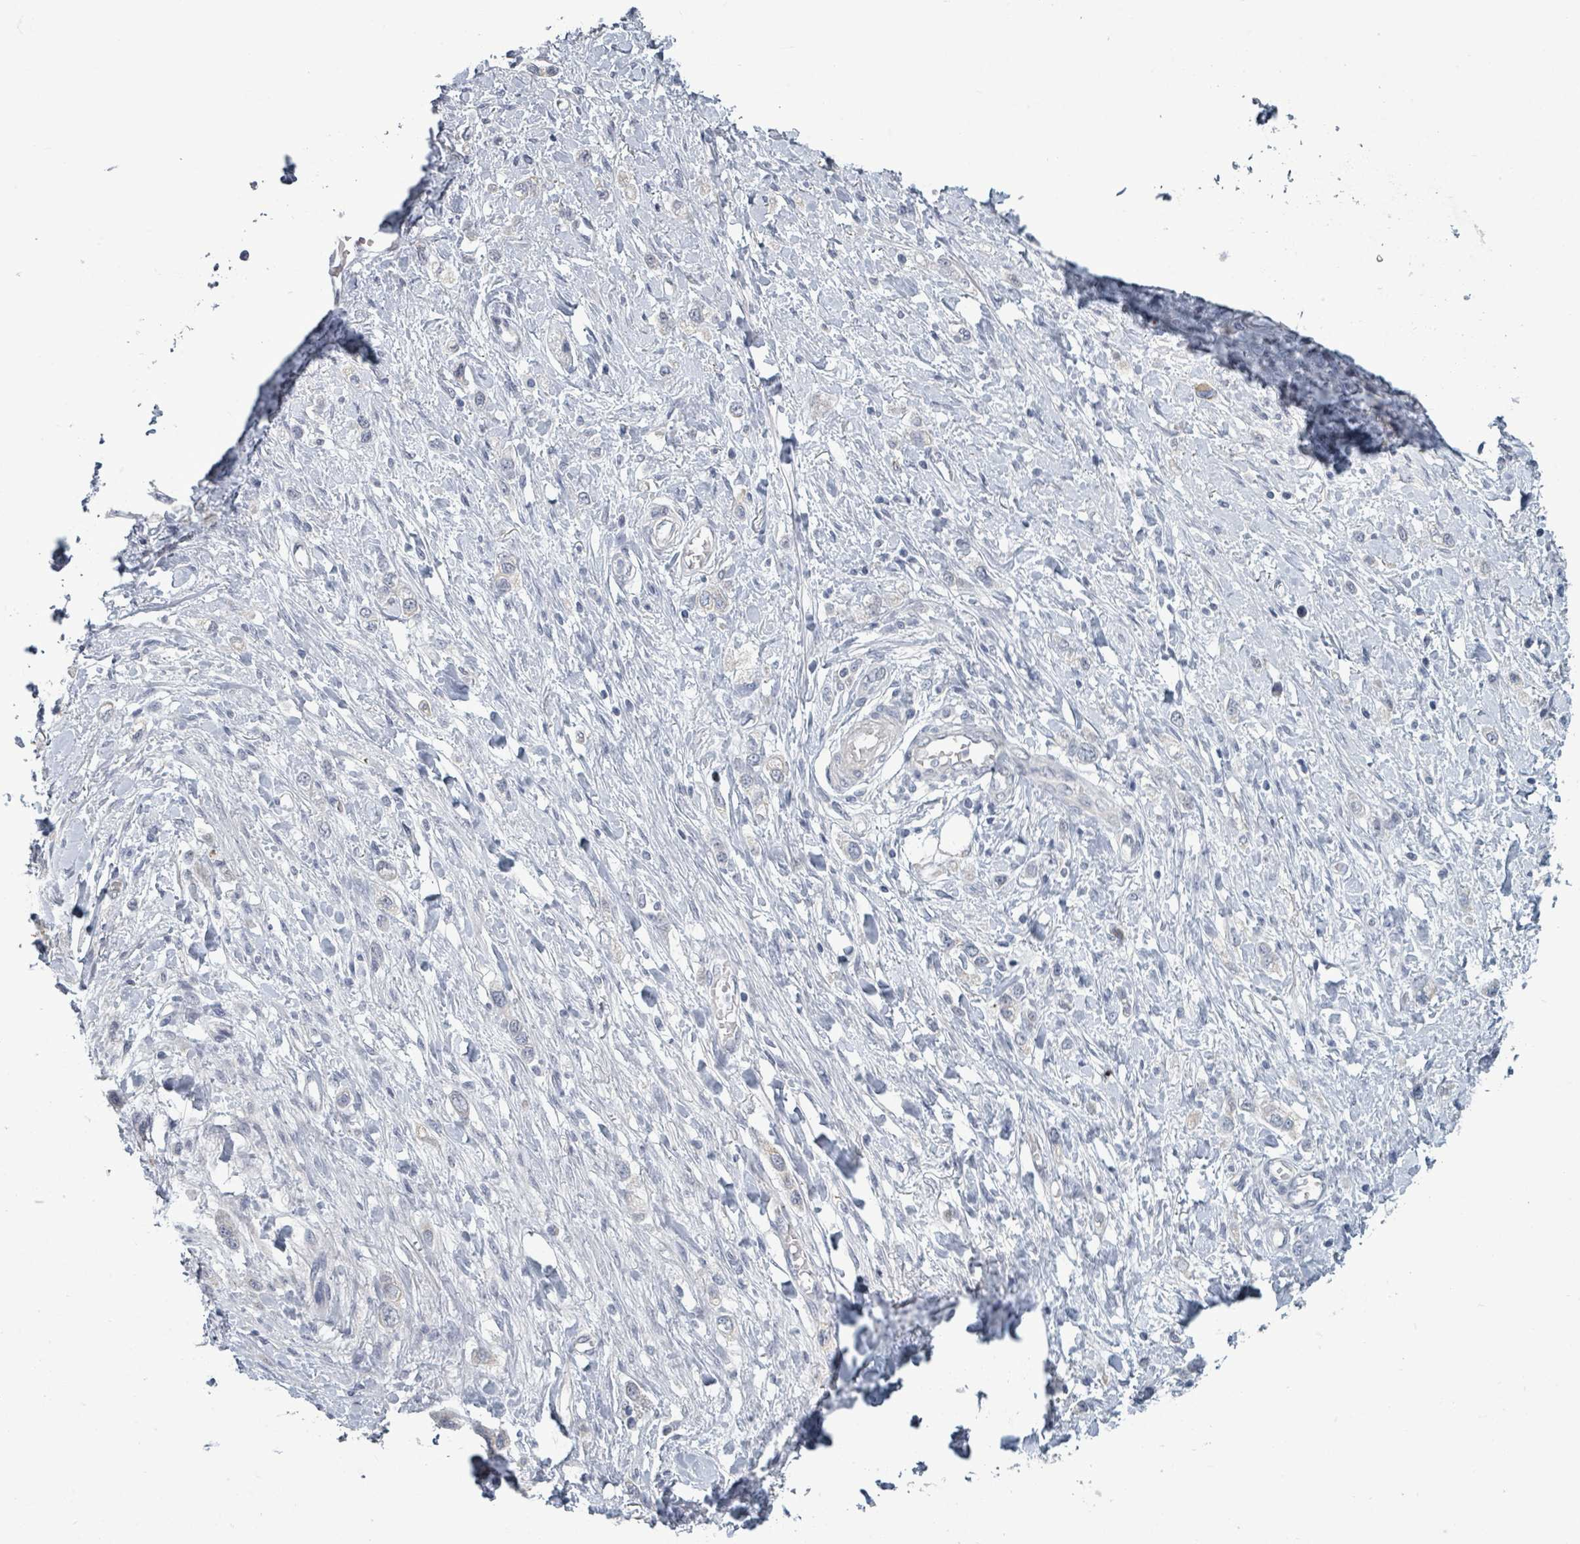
{"staining": {"intensity": "negative", "quantity": "none", "location": "none"}, "tissue": "stomach cancer", "cell_type": "Tumor cells", "image_type": "cancer", "snomed": [{"axis": "morphology", "description": "Adenocarcinoma, NOS"}, {"axis": "topography", "description": "Stomach"}], "caption": "Protein analysis of stomach cancer reveals no significant staining in tumor cells.", "gene": "ASB12", "patient": {"sex": "female", "age": 65}}